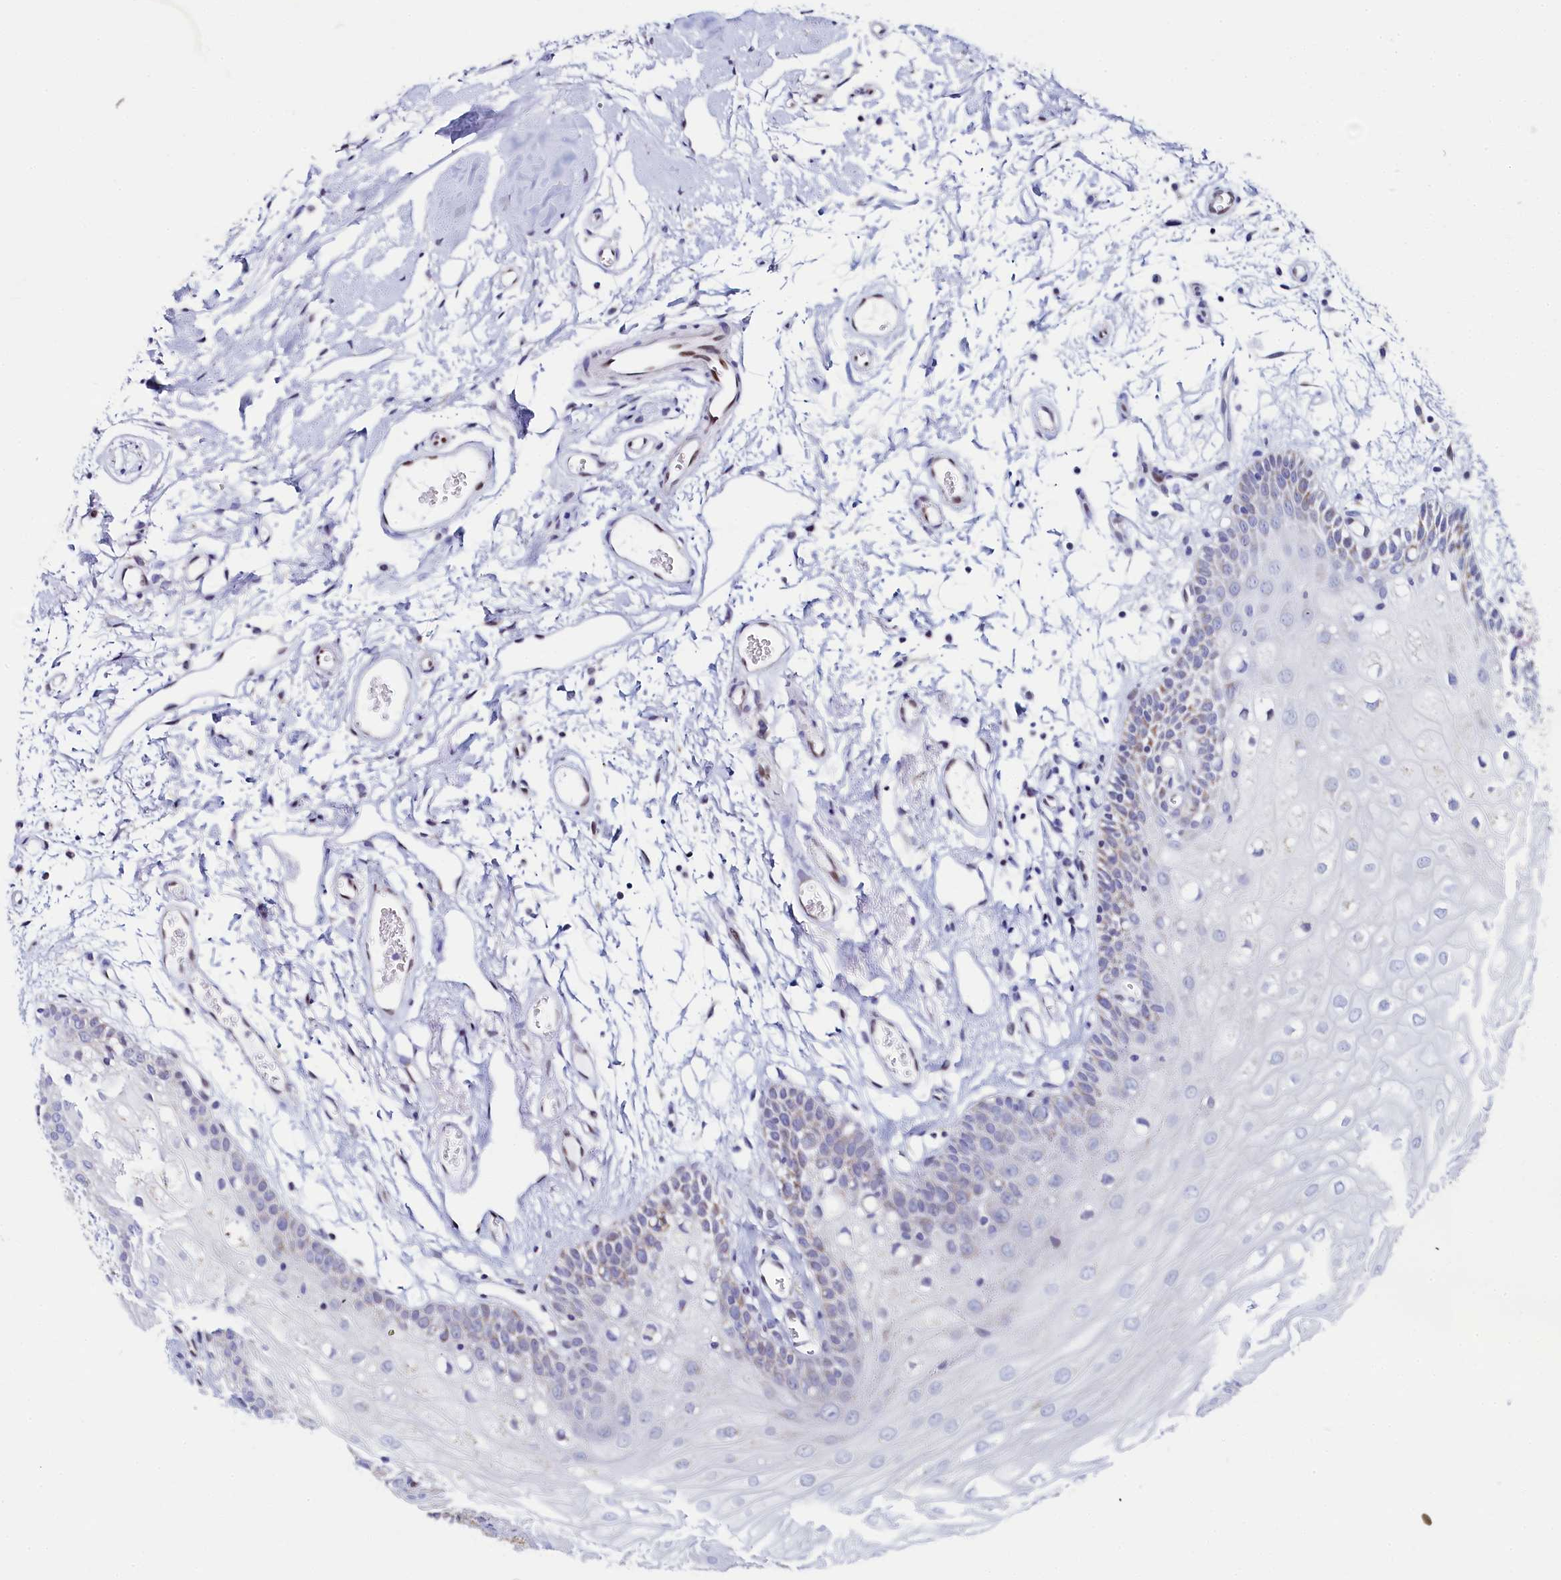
{"staining": {"intensity": "weak", "quantity": "<25%", "location": "cytoplasmic/membranous"}, "tissue": "oral mucosa", "cell_type": "Squamous epithelial cells", "image_type": "normal", "snomed": [{"axis": "morphology", "description": "Normal tissue, NOS"}, {"axis": "topography", "description": "Oral tissue"}, {"axis": "topography", "description": "Tounge, NOS"}], "caption": "Immunohistochemistry micrograph of normal oral mucosa: human oral mucosa stained with DAB exhibits no significant protein positivity in squamous epithelial cells.", "gene": "HDGFL3", "patient": {"sex": "female", "age": 73}}